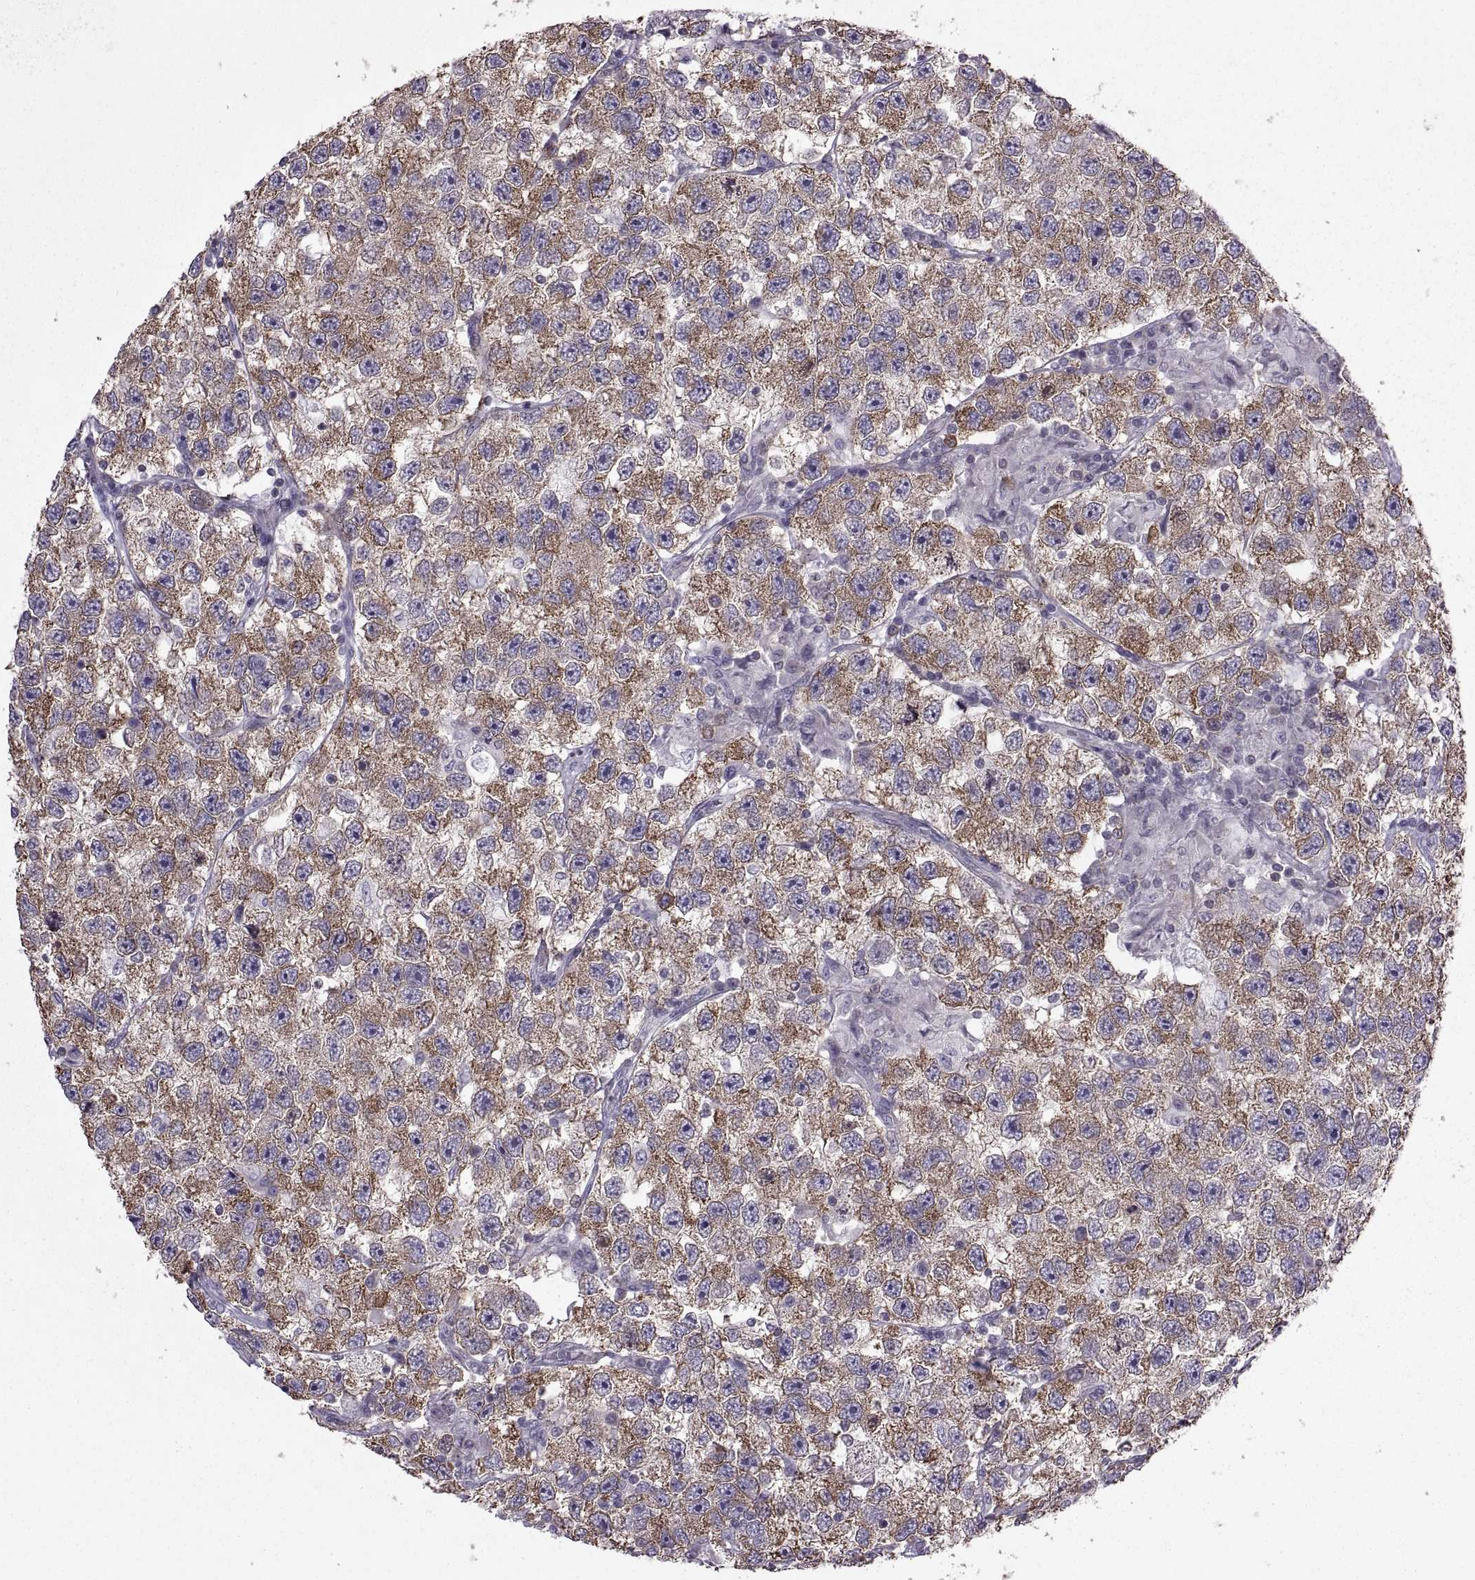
{"staining": {"intensity": "strong", "quantity": ">75%", "location": "cytoplasmic/membranous"}, "tissue": "testis cancer", "cell_type": "Tumor cells", "image_type": "cancer", "snomed": [{"axis": "morphology", "description": "Seminoma, NOS"}, {"axis": "topography", "description": "Testis"}], "caption": "About >75% of tumor cells in human seminoma (testis) exhibit strong cytoplasmic/membranous protein staining as visualized by brown immunohistochemical staining.", "gene": "PABPC1", "patient": {"sex": "male", "age": 26}}